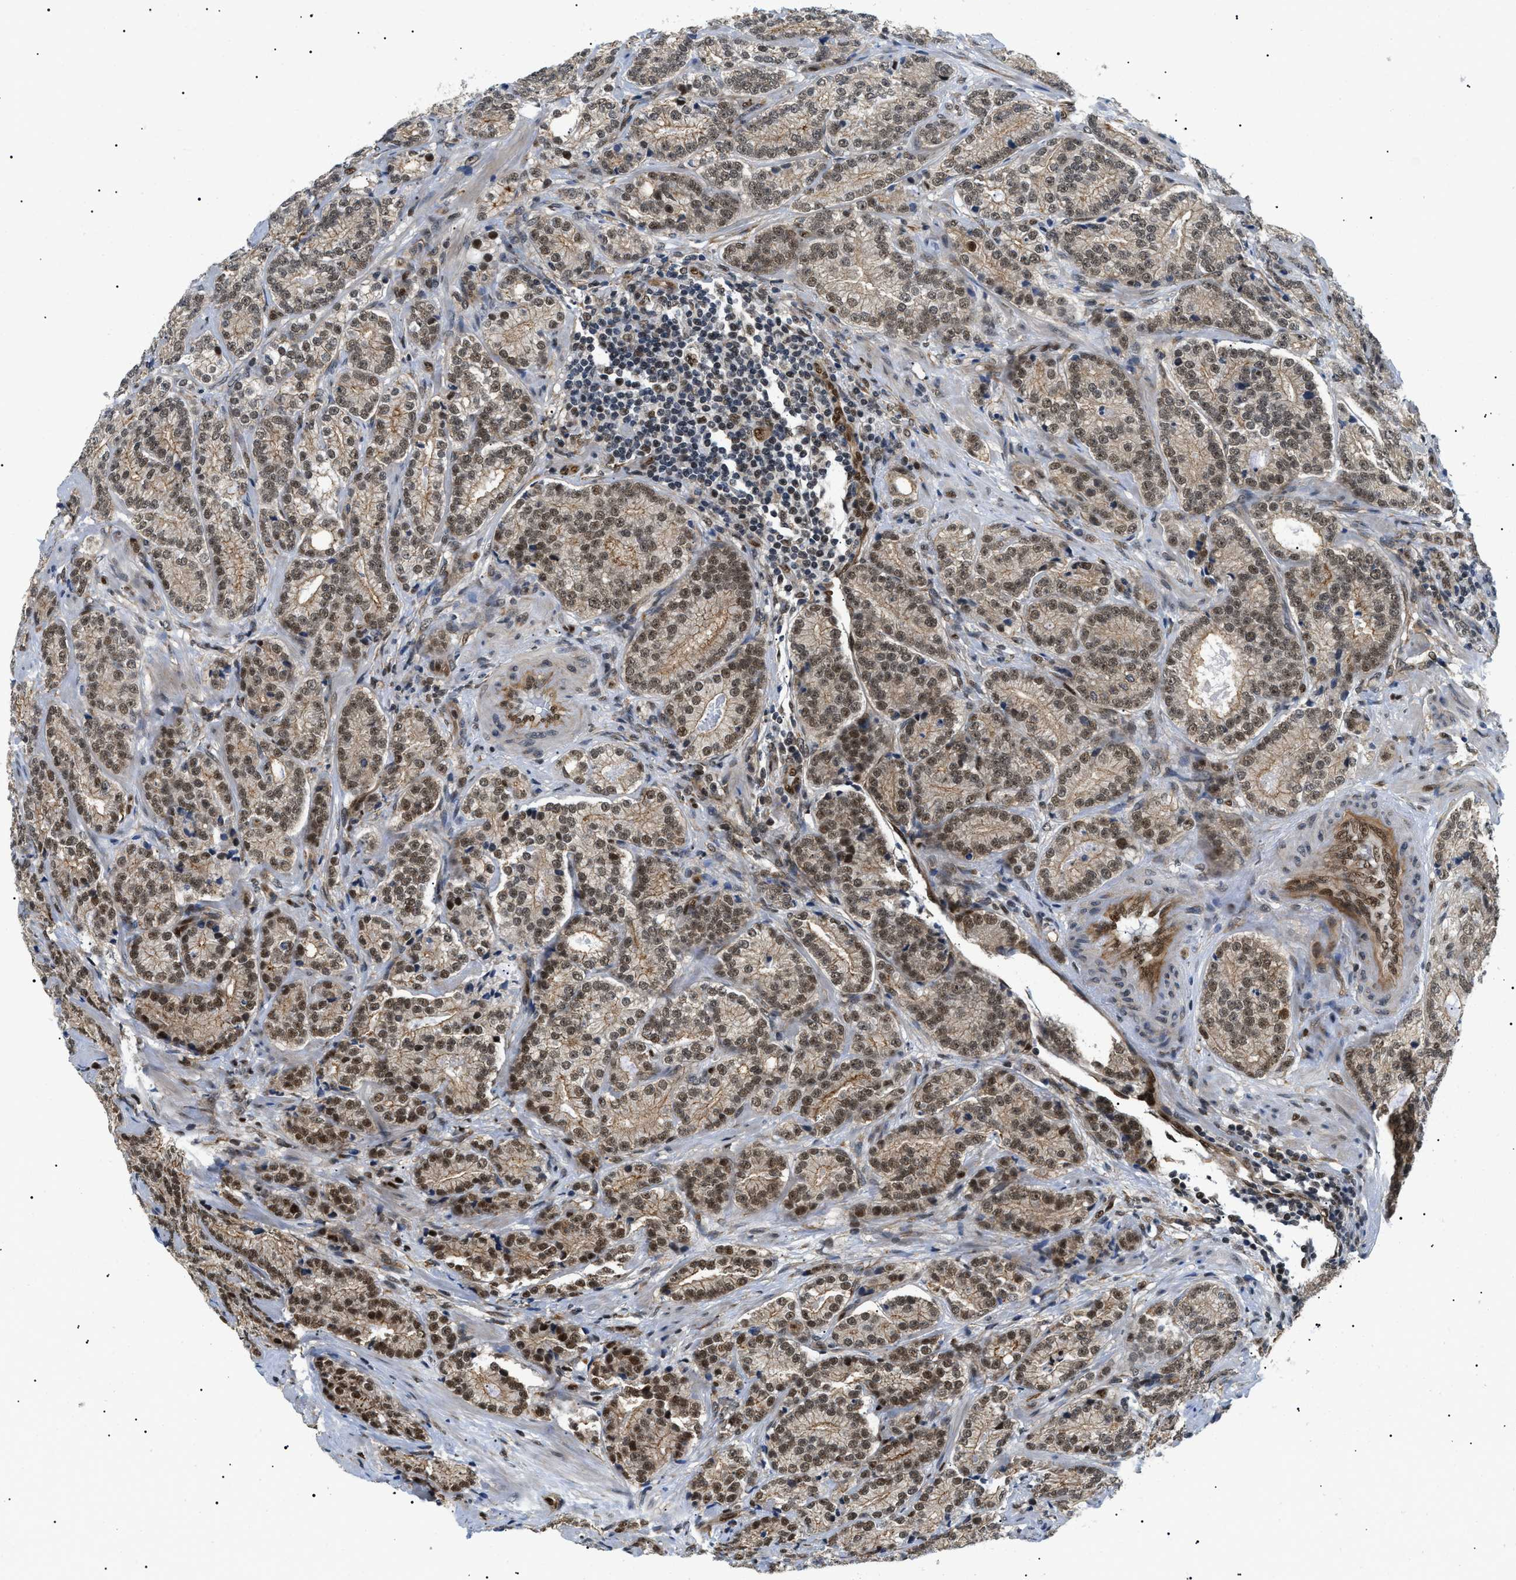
{"staining": {"intensity": "strong", "quantity": ">75%", "location": "cytoplasmic/membranous,nuclear"}, "tissue": "prostate cancer", "cell_type": "Tumor cells", "image_type": "cancer", "snomed": [{"axis": "morphology", "description": "Adenocarcinoma, High grade"}, {"axis": "topography", "description": "Prostate"}], "caption": "A photomicrograph showing strong cytoplasmic/membranous and nuclear positivity in about >75% of tumor cells in prostate cancer (high-grade adenocarcinoma), as visualized by brown immunohistochemical staining.", "gene": "CWC25", "patient": {"sex": "male", "age": 61}}